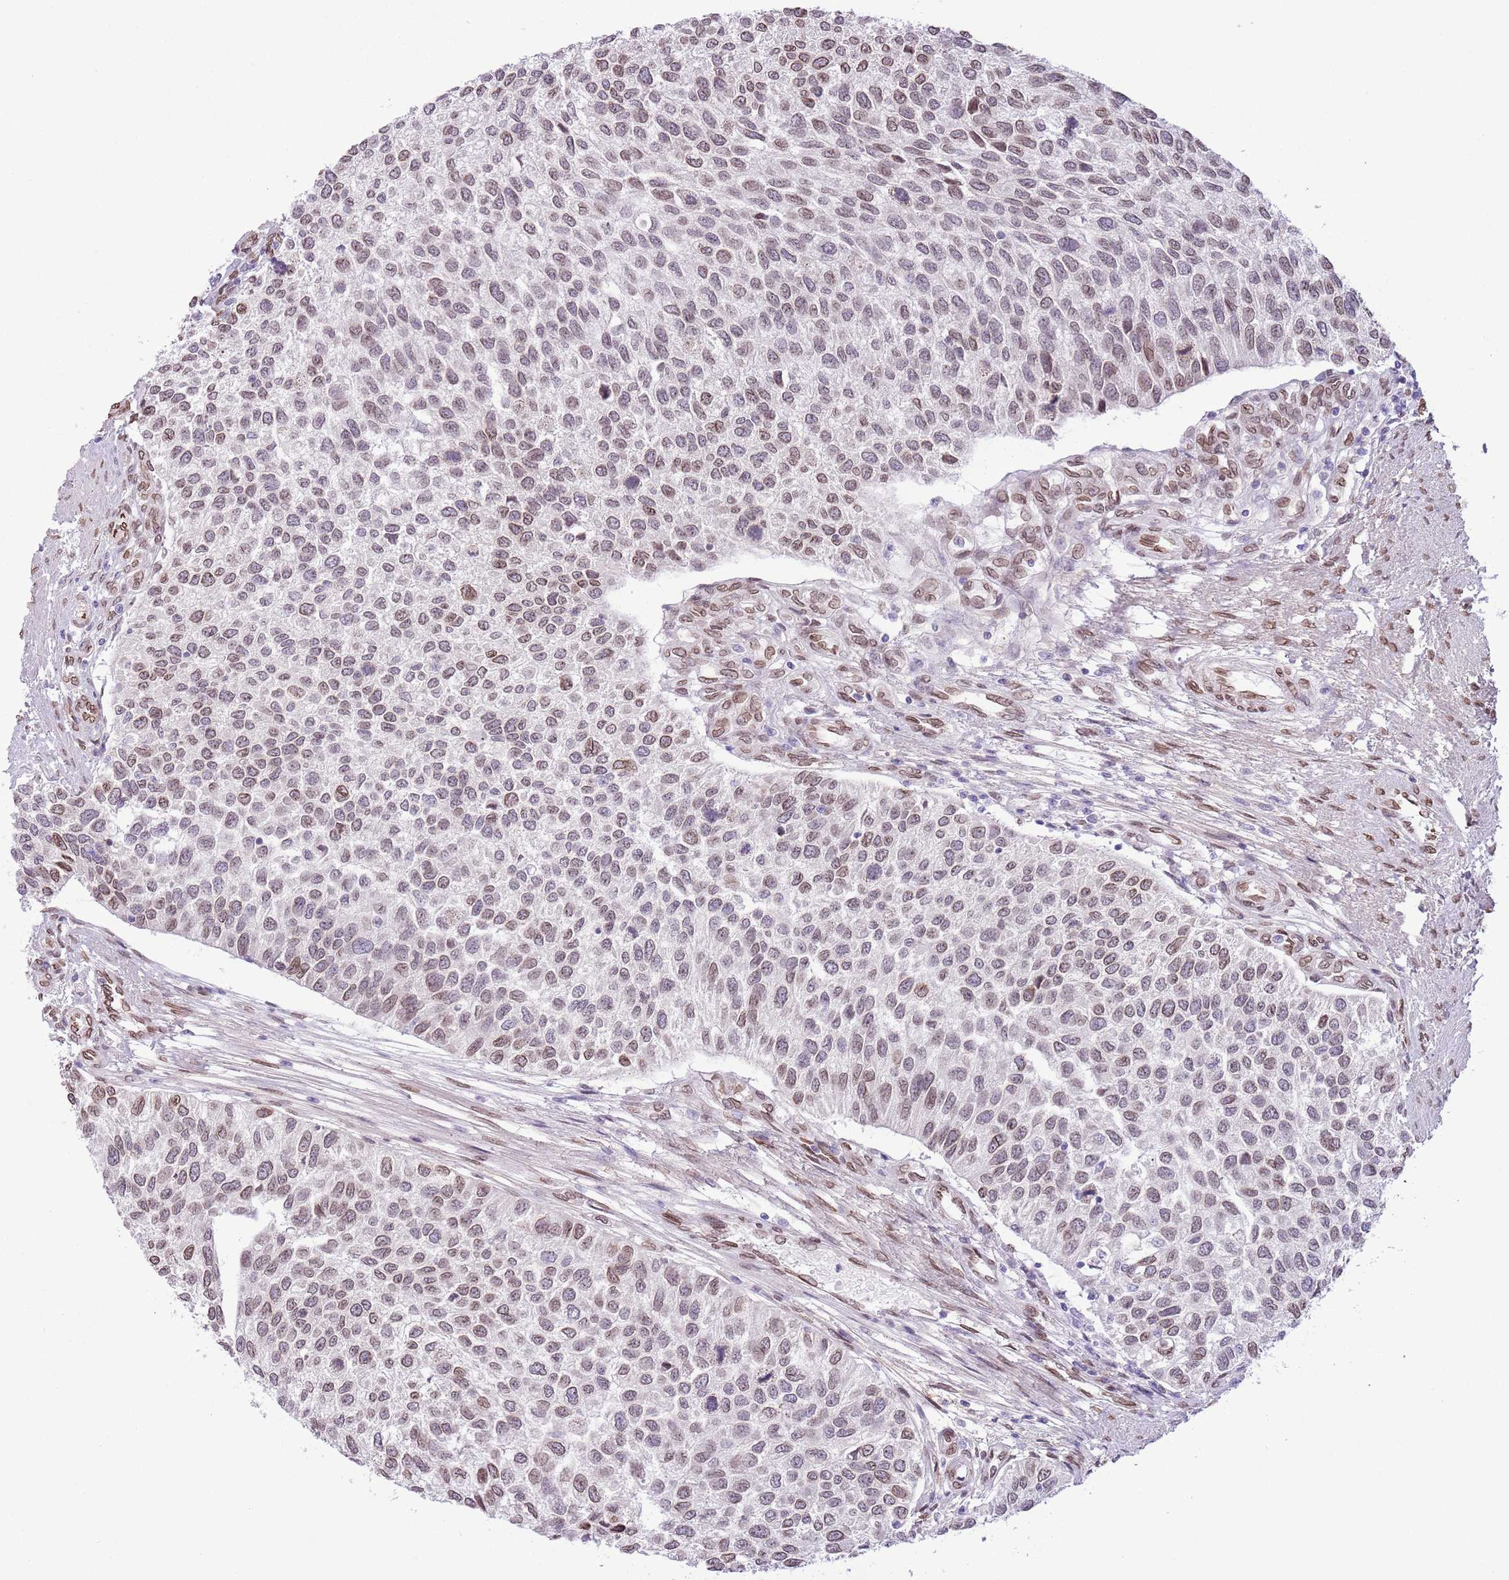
{"staining": {"intensity": "moderate", "quantity": "25%-75%", "location": "cytoplasmic/membranous,nuclear"}, "tissue": "urothelial cancer", "cell_type": "Tumor cells", "image_type": "cancer", "snomed": [{"axis": "morphology", "description": "Urothelial carcinoma, NOS"}, {"axis": "topography", "description": "Urinary bladder"}], "caption": "A high-resolution image shows IHC staining of urothelial cancer, which demonstrates moderate cytoplasmic/membranous and nuclear staining in about 25%-75% of tumor cells.", "gene": "ZGLP1", "patient": {"sex": "male", "age": 55}}